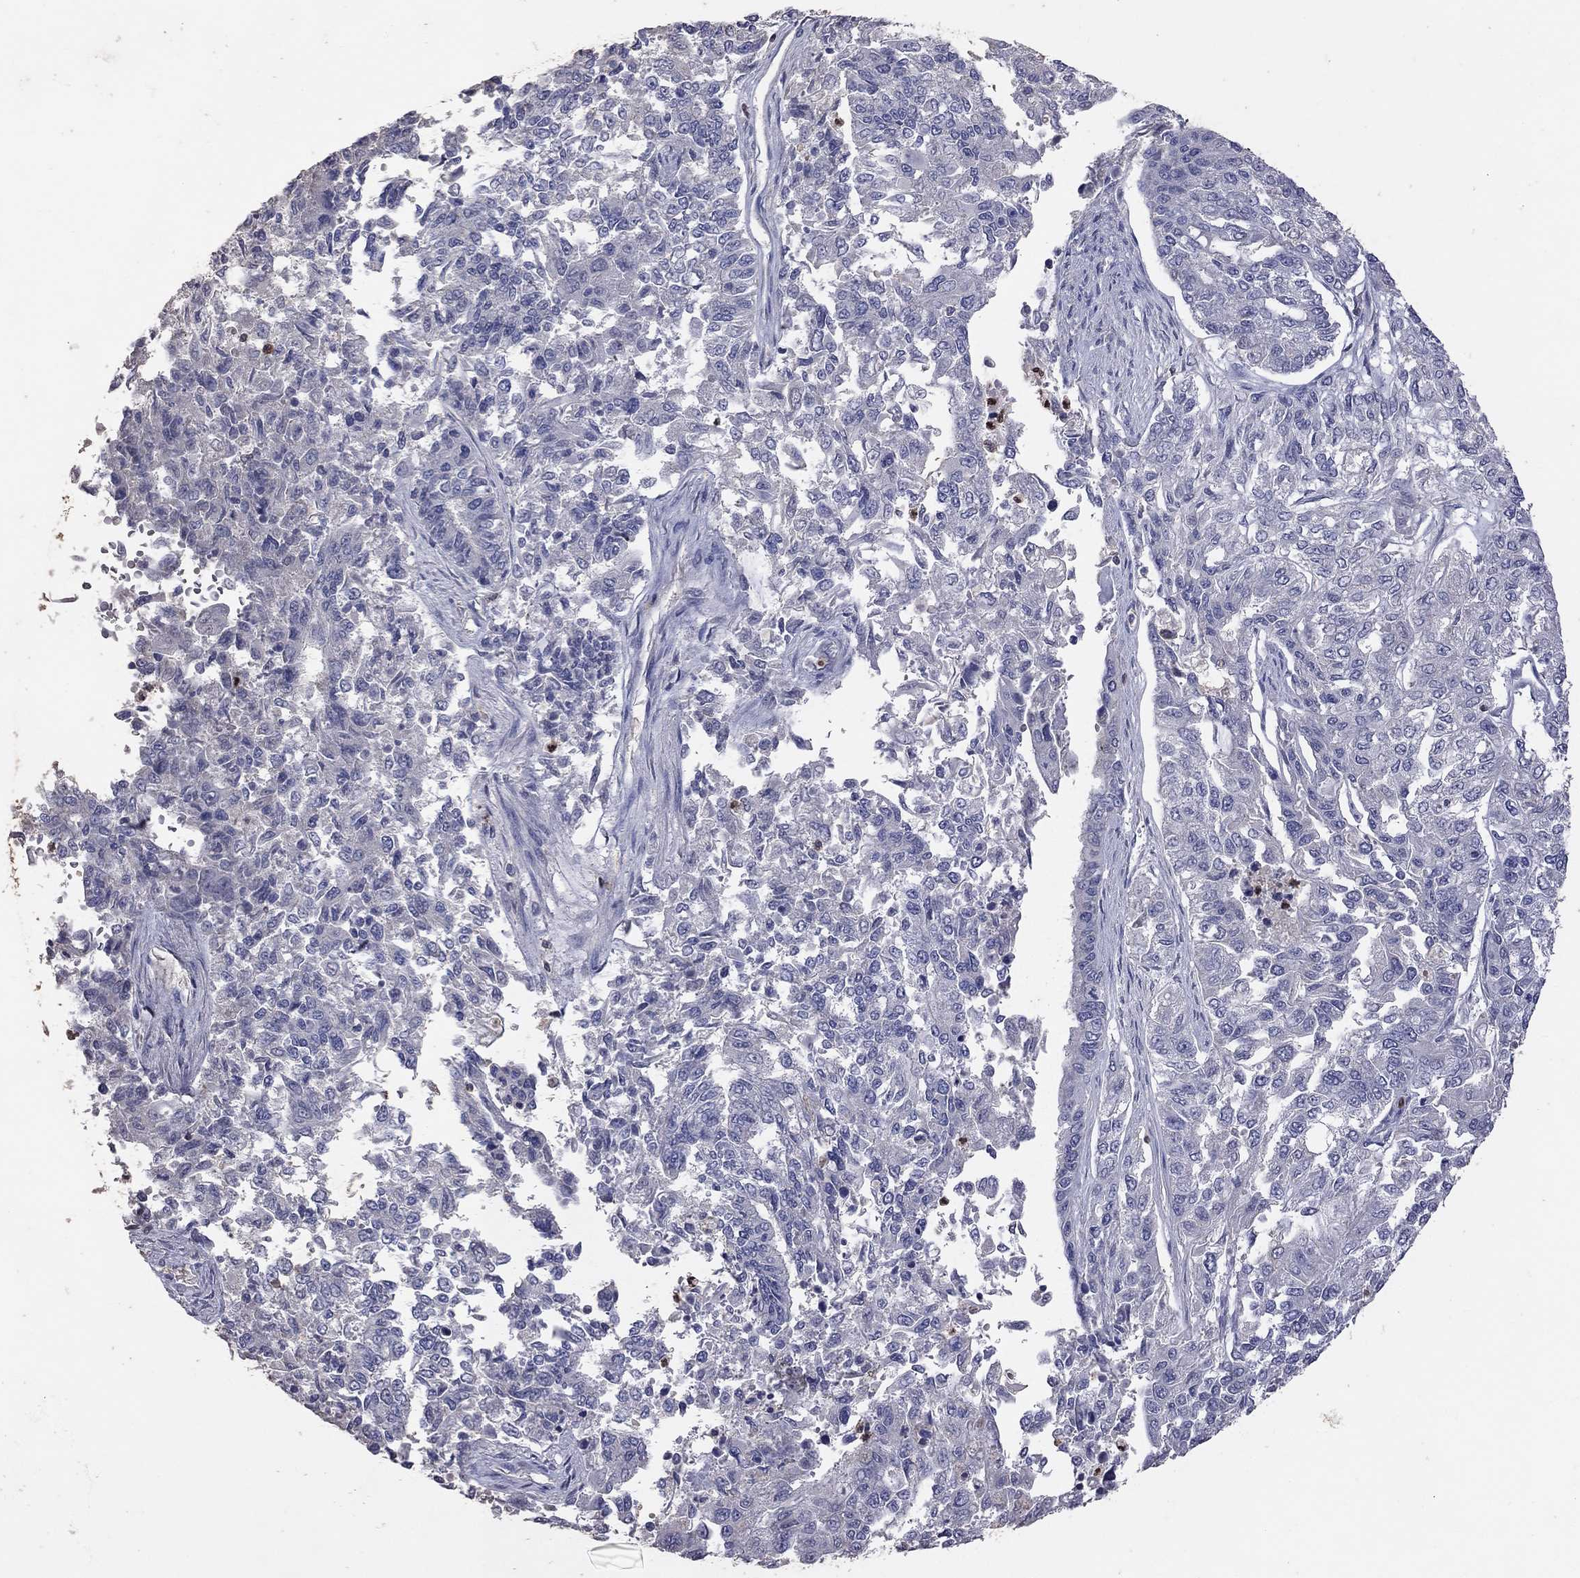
{"staining": {"intensity": "negative", "quantity": "none", "location": "none"}, "tissue": "endometrial cancer", "cell_type": "Tumor cells", "image_type": "cancer", "snomed": [{"axis": "morphology", "description": "Adenocarcinoma, NOS"}, {"axis": "topography", "description": "Uterus"}], "caption": "This is an immunohistochemistry micrograph of endometrial cancer. There is no positivity in tumor cells.", "gene": "IPCEF1", "patient": {"sex": "female", "age": 59}}